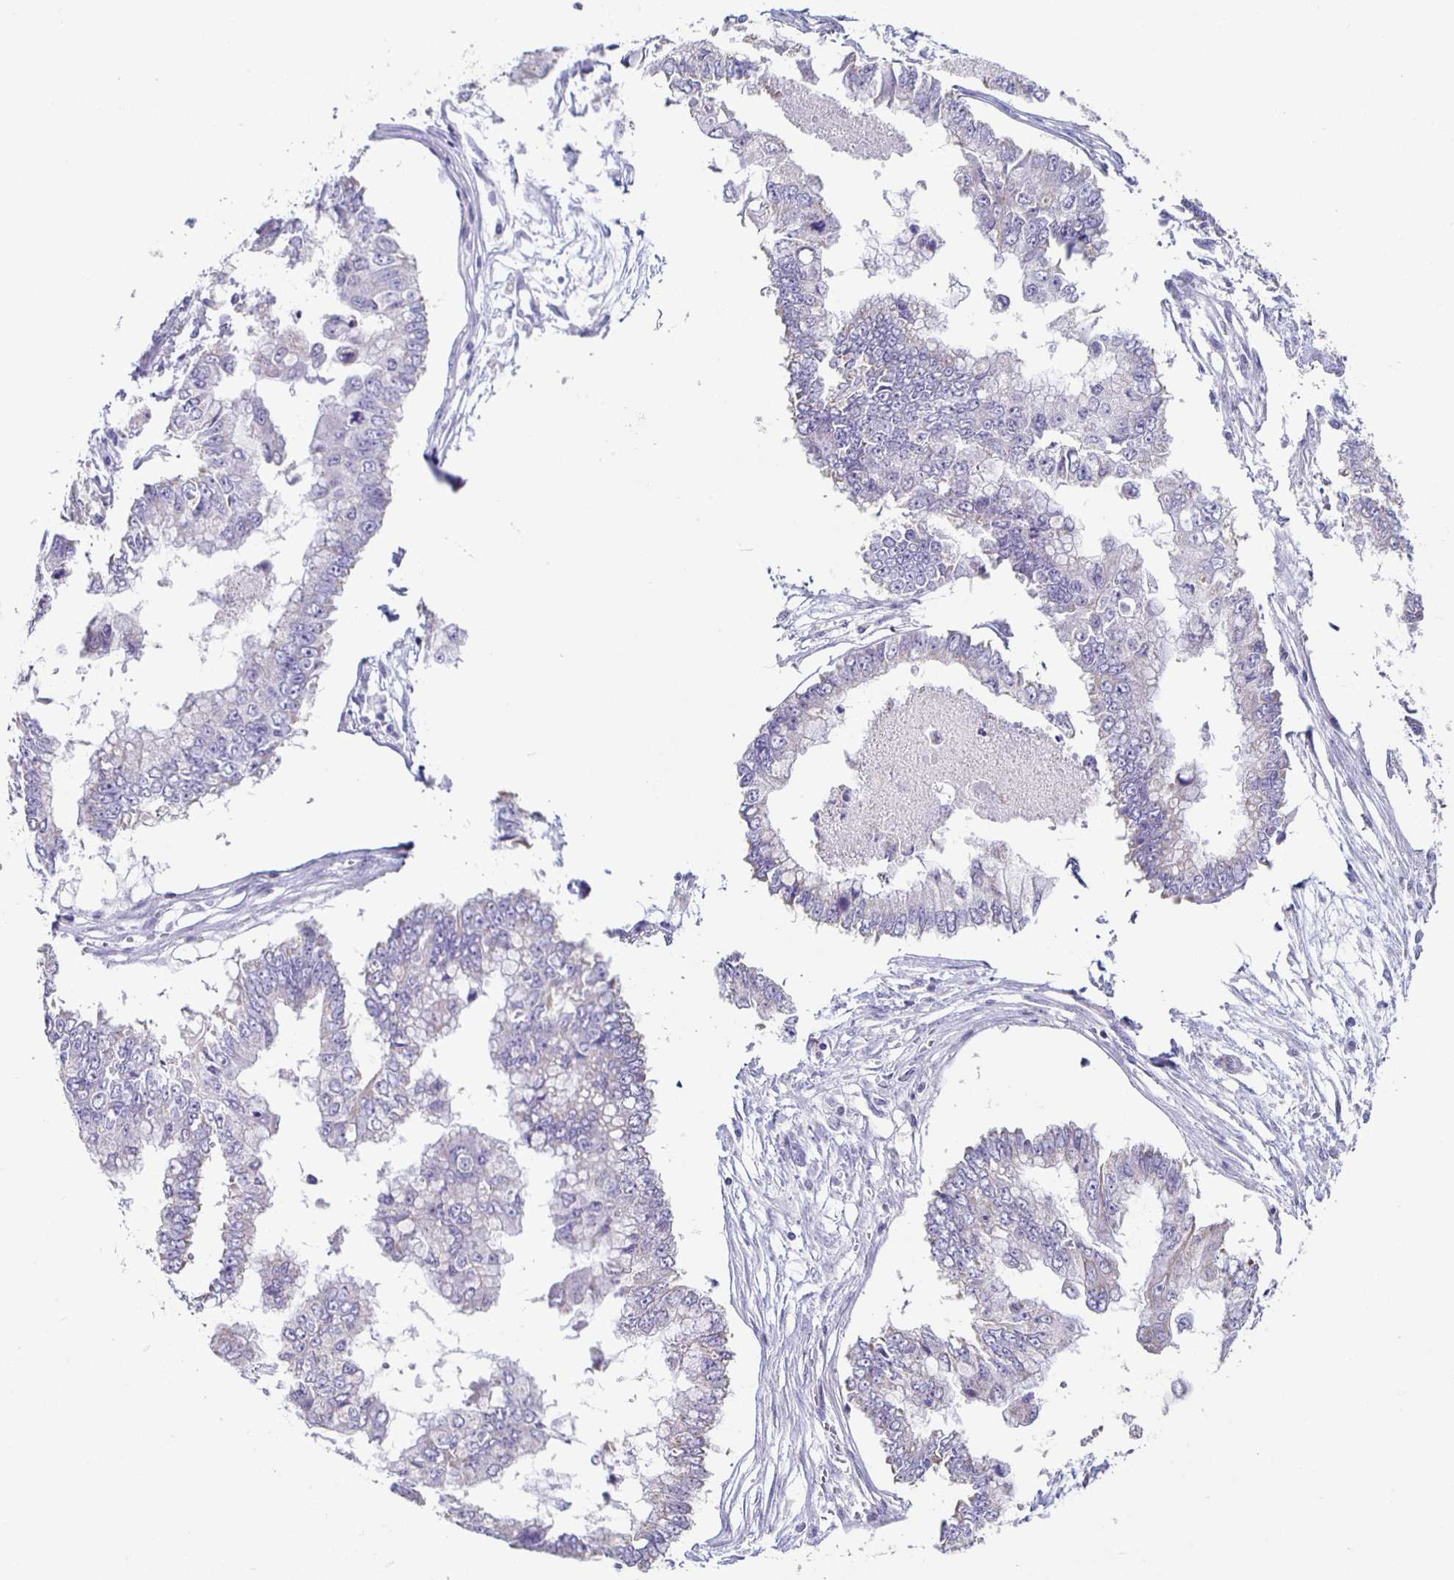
{"staining": {"intensity": "negative", "quantity": "none", "location": "none"}, "tissue": "ovarian cancer", "cell_type": "Tumor cells", "image_type": "cancer", "snomed": [{"axis": "morphology", "description": "Cystadenocarcinoma, mucinous, NOS"}, {"axis": "topography", "description": "Ovary"}], "caption": "This is an immunohistochemistry image of human ovarian cancer (mucinous cystadenocarcinoma). There is no staining in tumor cells.", "gene": "TPPP", "patient": {"sex": "female", "age": 72}}